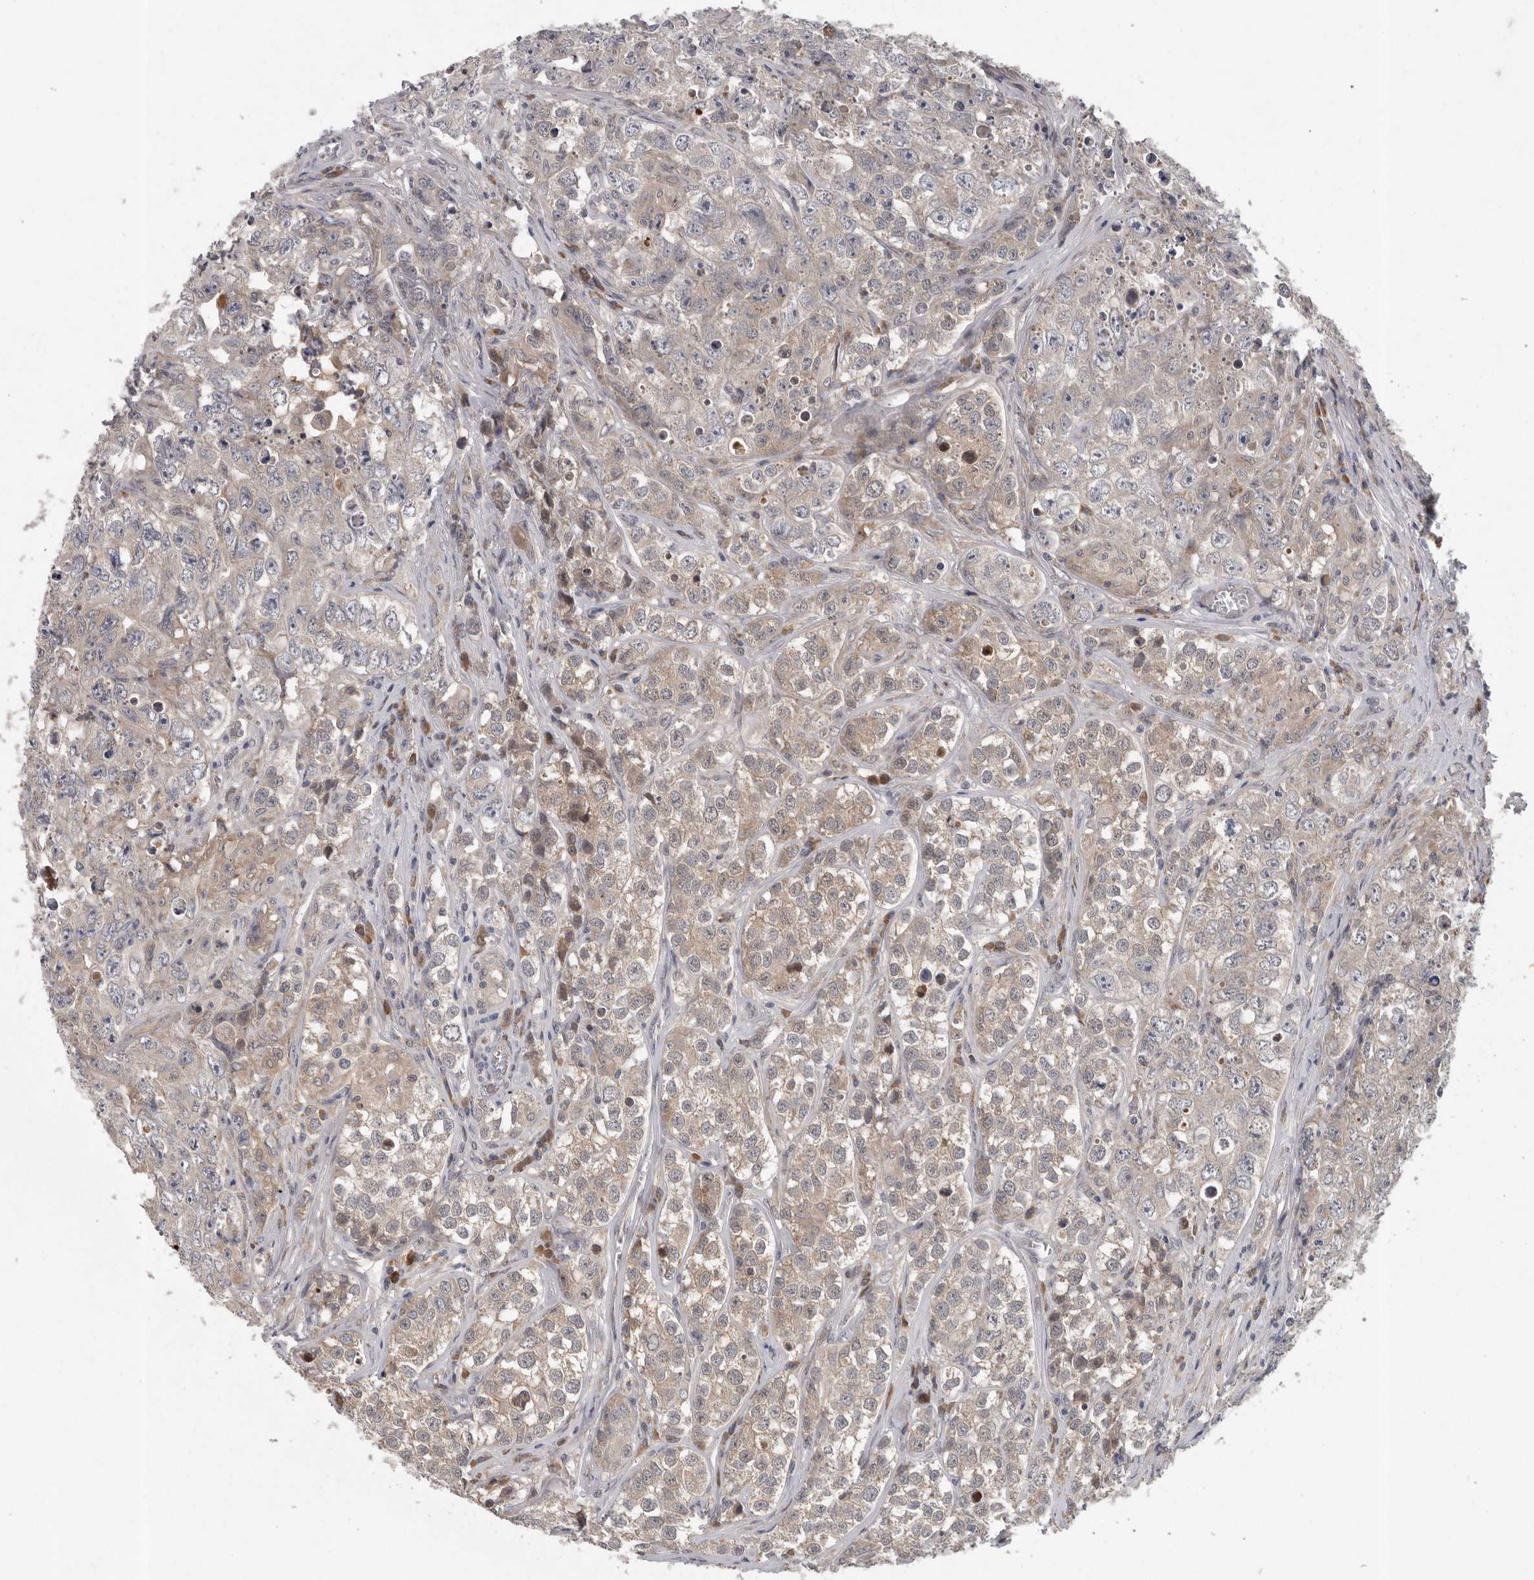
{"staining": {"intensity": "weak", "quantity": "25%-75%", "location": "cytoplasmic/membranous"}, "tissue": "testis cancer", "cell_type": "Tumor cells", "image_type": "cancer", "snomed": [{"axis": "morphology", "description": "Seminoma, NOS"}, {"axis": "morphology", "description": "Carcinoma, Embryonal, NOS"}, {"axis": "topography", "description": "Testis"}], "caption": "The micrograph demonstrates staining of testis embryonal carcinoma, revealing weak cytoplasmic/membranous protein staining (brown color) within tumor cells.", "gene": "RALGPS2", "patient": {"sex": "male", "age": 43}}